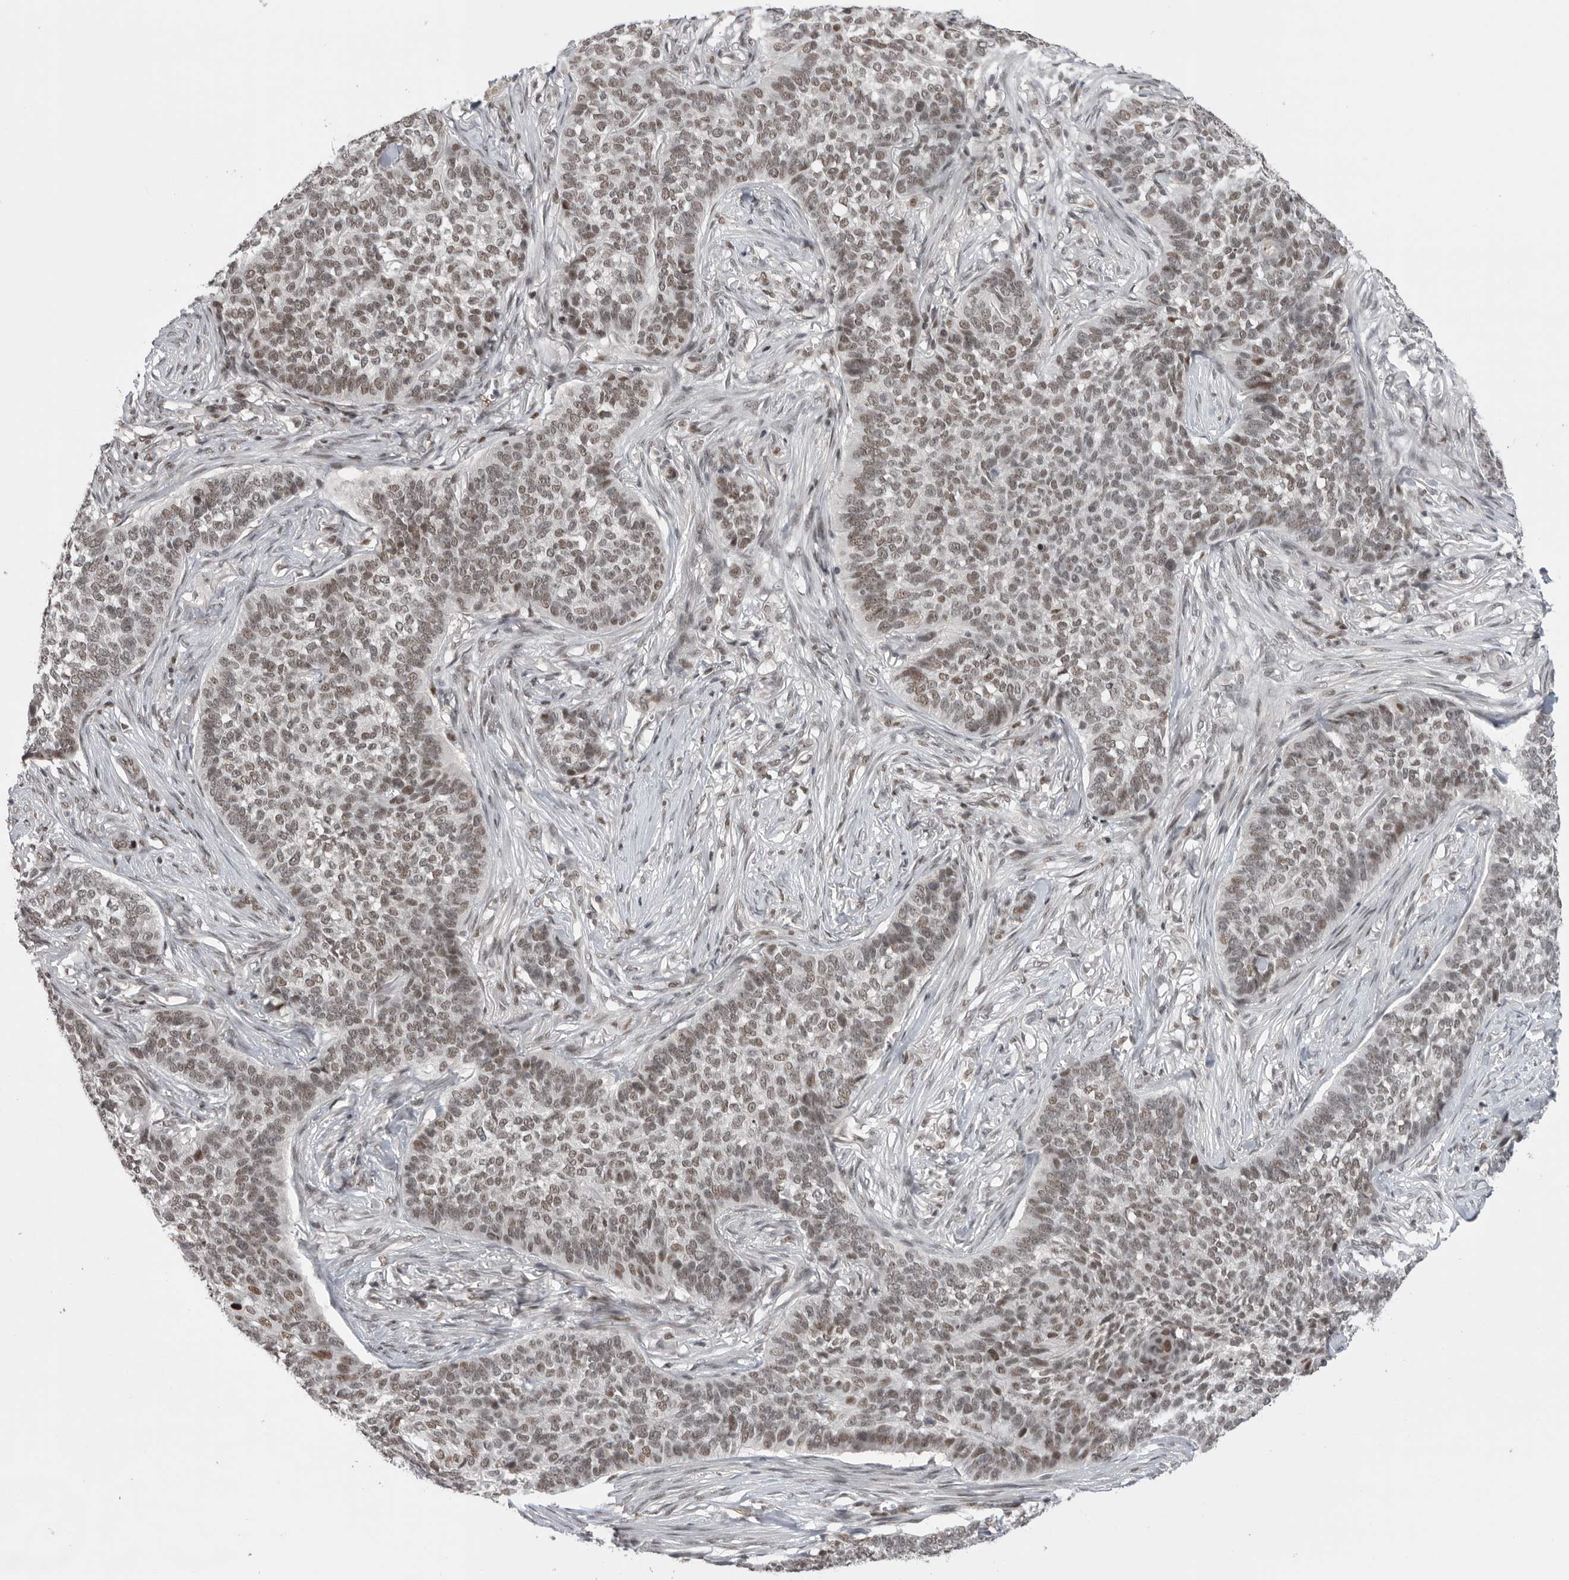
{"staining": {"intensity": "weak", "quantity": ">75%", "location": "nuclear"}, "tissue": "skin cancer", "cell_type": "Tumor cells", "image_type": "cancer", "snomed": [{"axis": "morphology", "description": "Basal cell carcinoma"}, {"axis": "topography", "description": "Skin"}], "caption": "Protein staining of skin cancer (basal cell carcinoma) tissue displays weak nuclear staining in about >75% of tumor cells.", "gene": "POU5F1", "patient": {"sex": "male", "age": 85}}